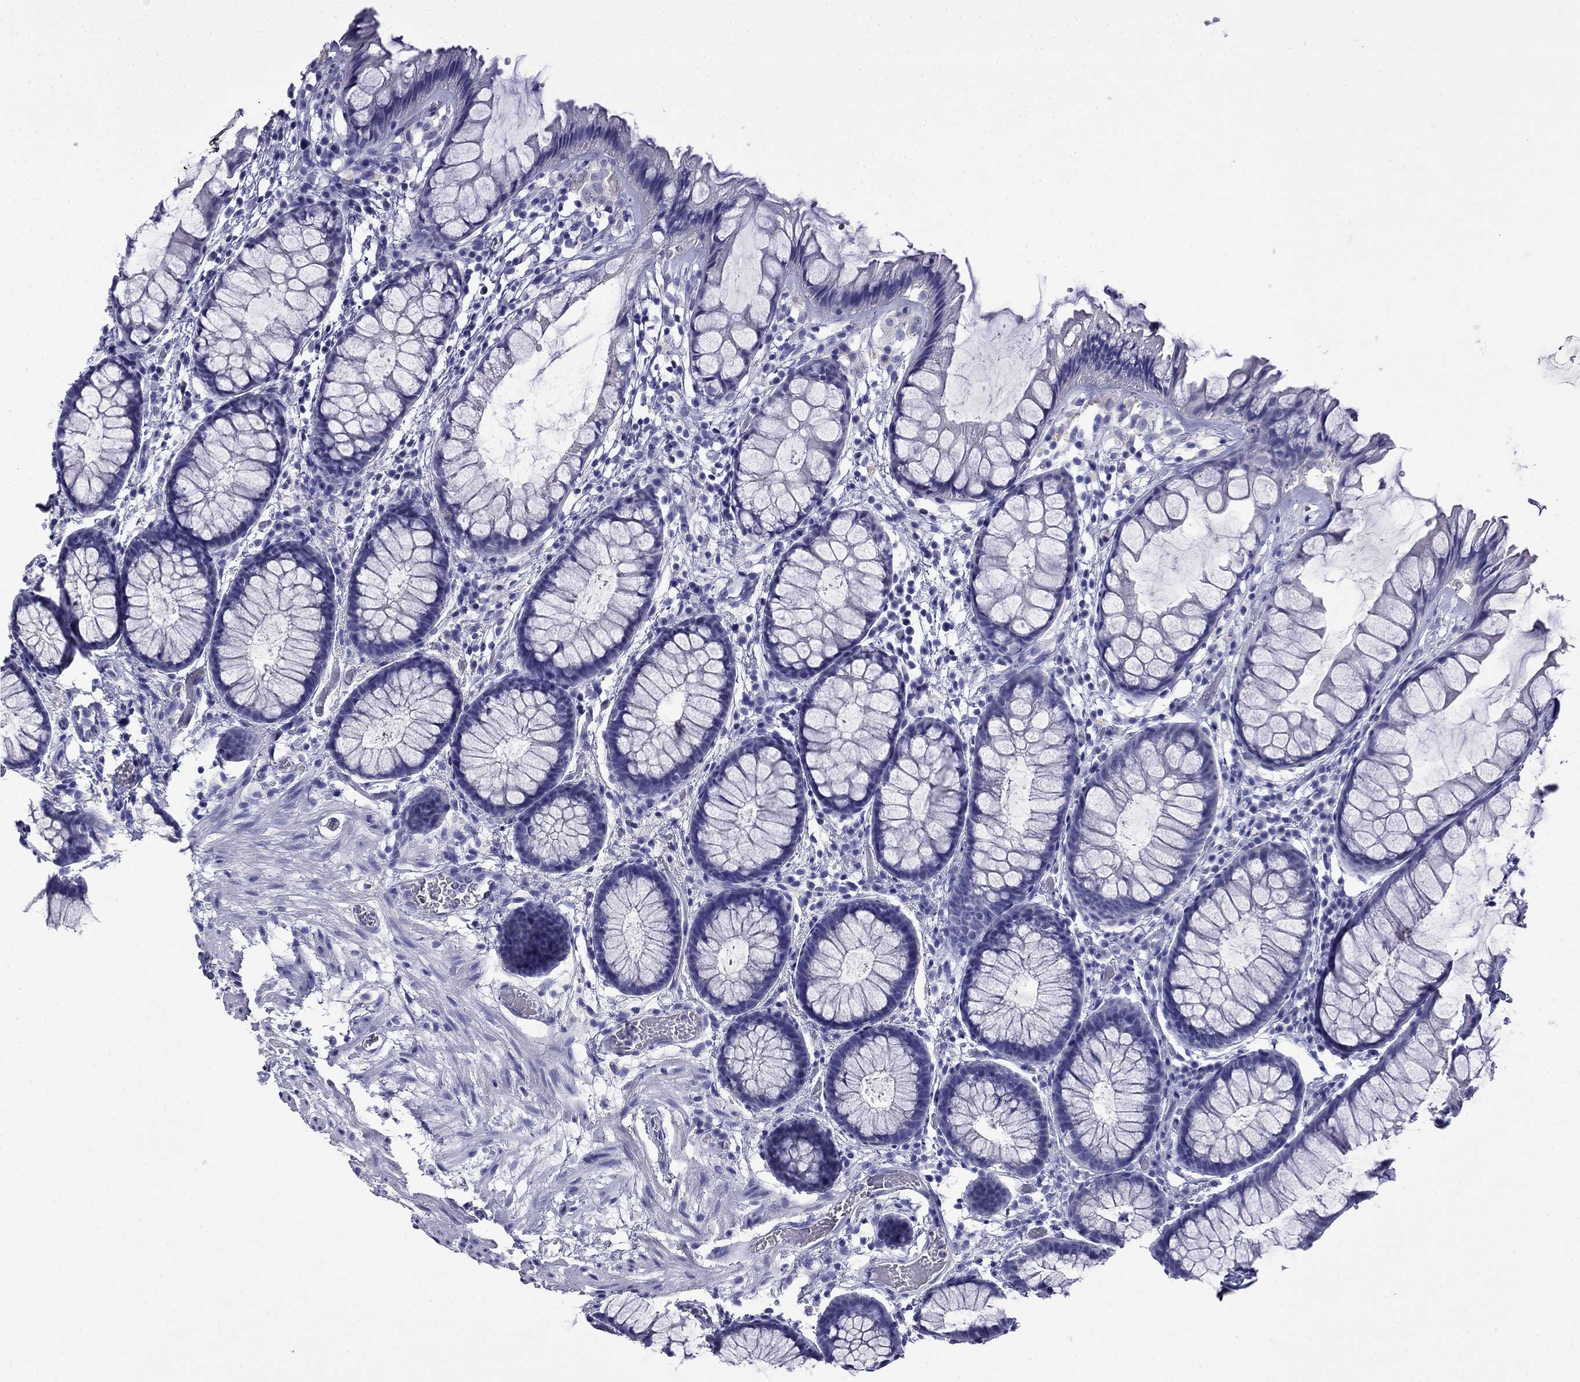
{"staining": {"intensity": "negative", "quantity": "none", "location": "none"}, "tissue": "rectum", "cell_type": "Glandular cells", "image_type": "normal", "snomed": [{"axis": "morphology", "description": "Normal tissue, NOS"}, {"axis": "topography", "description": "Rectum"}], "caption": "DAB (3,3'-diaminobenzidine) immunohistochemical staining of benign human rectum displays no significant positivity in glandular cells. The staining was performed using DAB to visualize the protein expression in brown, while the nuclei were stained in blue with hematoxylin (Magnification: 20x).", "gene": "MYO15A", "patient": {"sex": "female", "age": 62}}